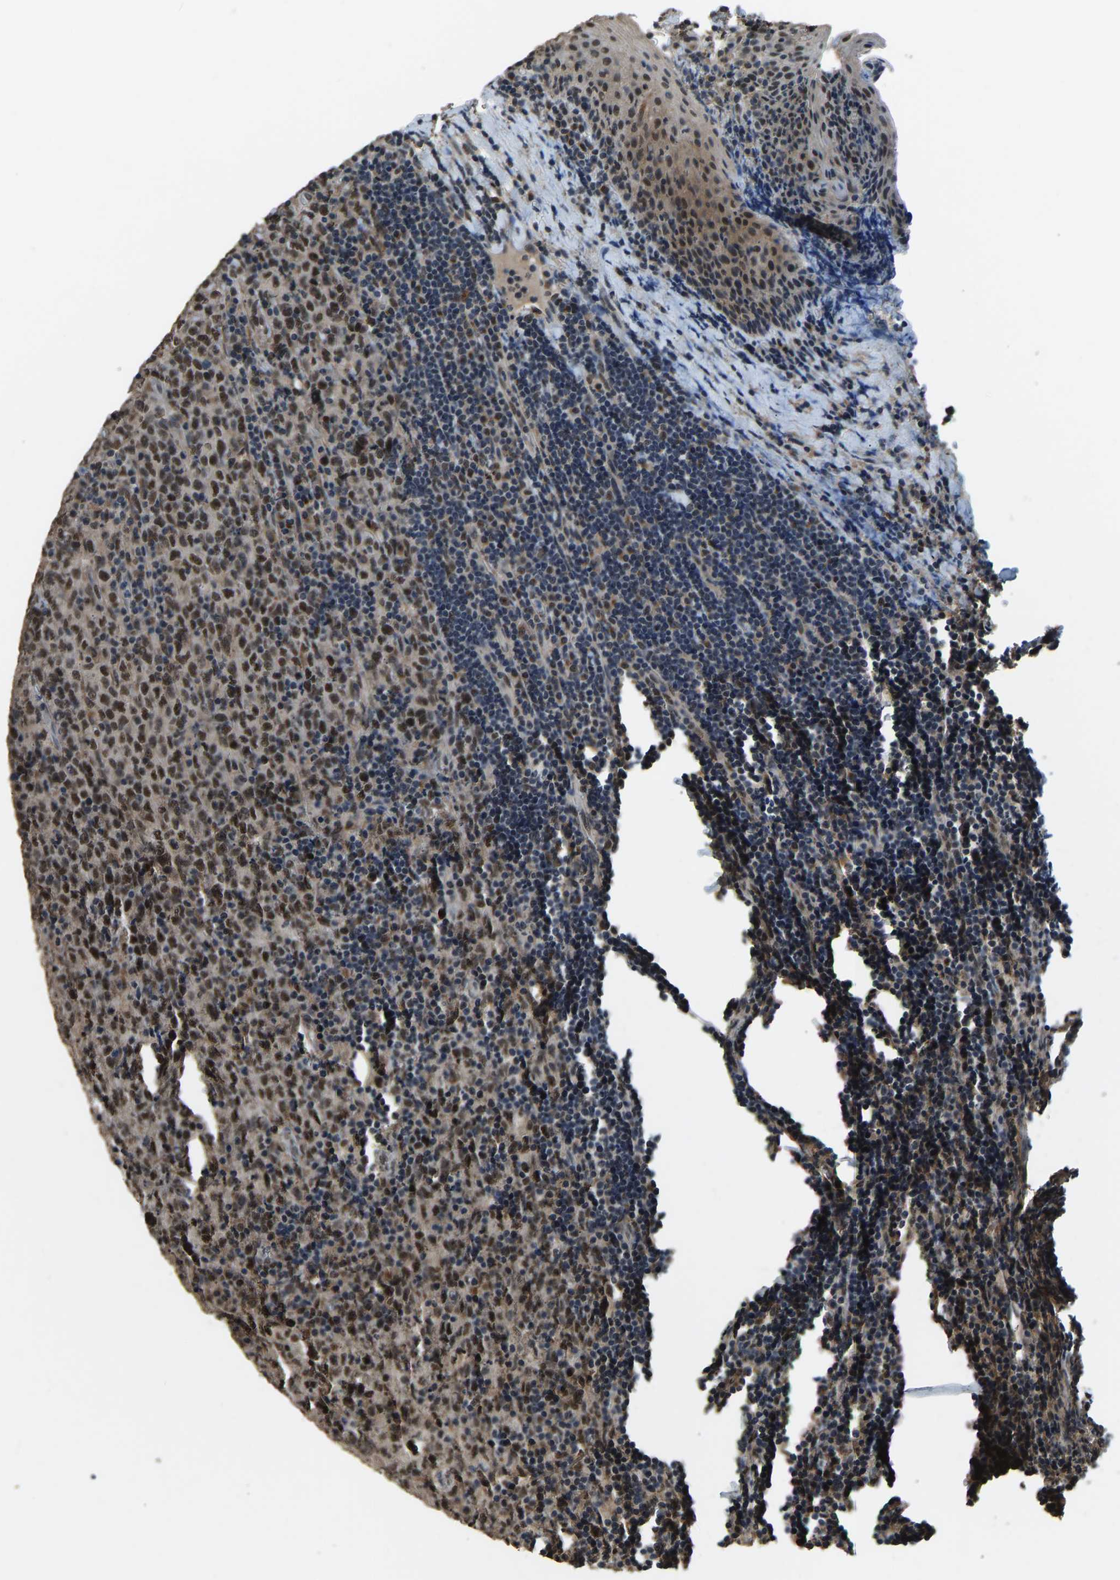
{"staining": {"intensity": "moderate", "quantity": ">75%", "location": "nuclear"}, "tissue": "lymphoma", "cell_type": "Tumor cells", "image_type": "cancer", "snomed": [{"axis": "morphology", "description": "Malignant lymphoma, non-Hodgkin's type, High grade"}, {"axis": "topography", "description": "Tonsil"}], "caption": "Lymphoma tissue reveals moderate nuclear positivity in about >75% of tumor cells, visualized by immunohistochemistry.", "gene": "TOX4", "patient": {"sex": "female", "age": 36}}